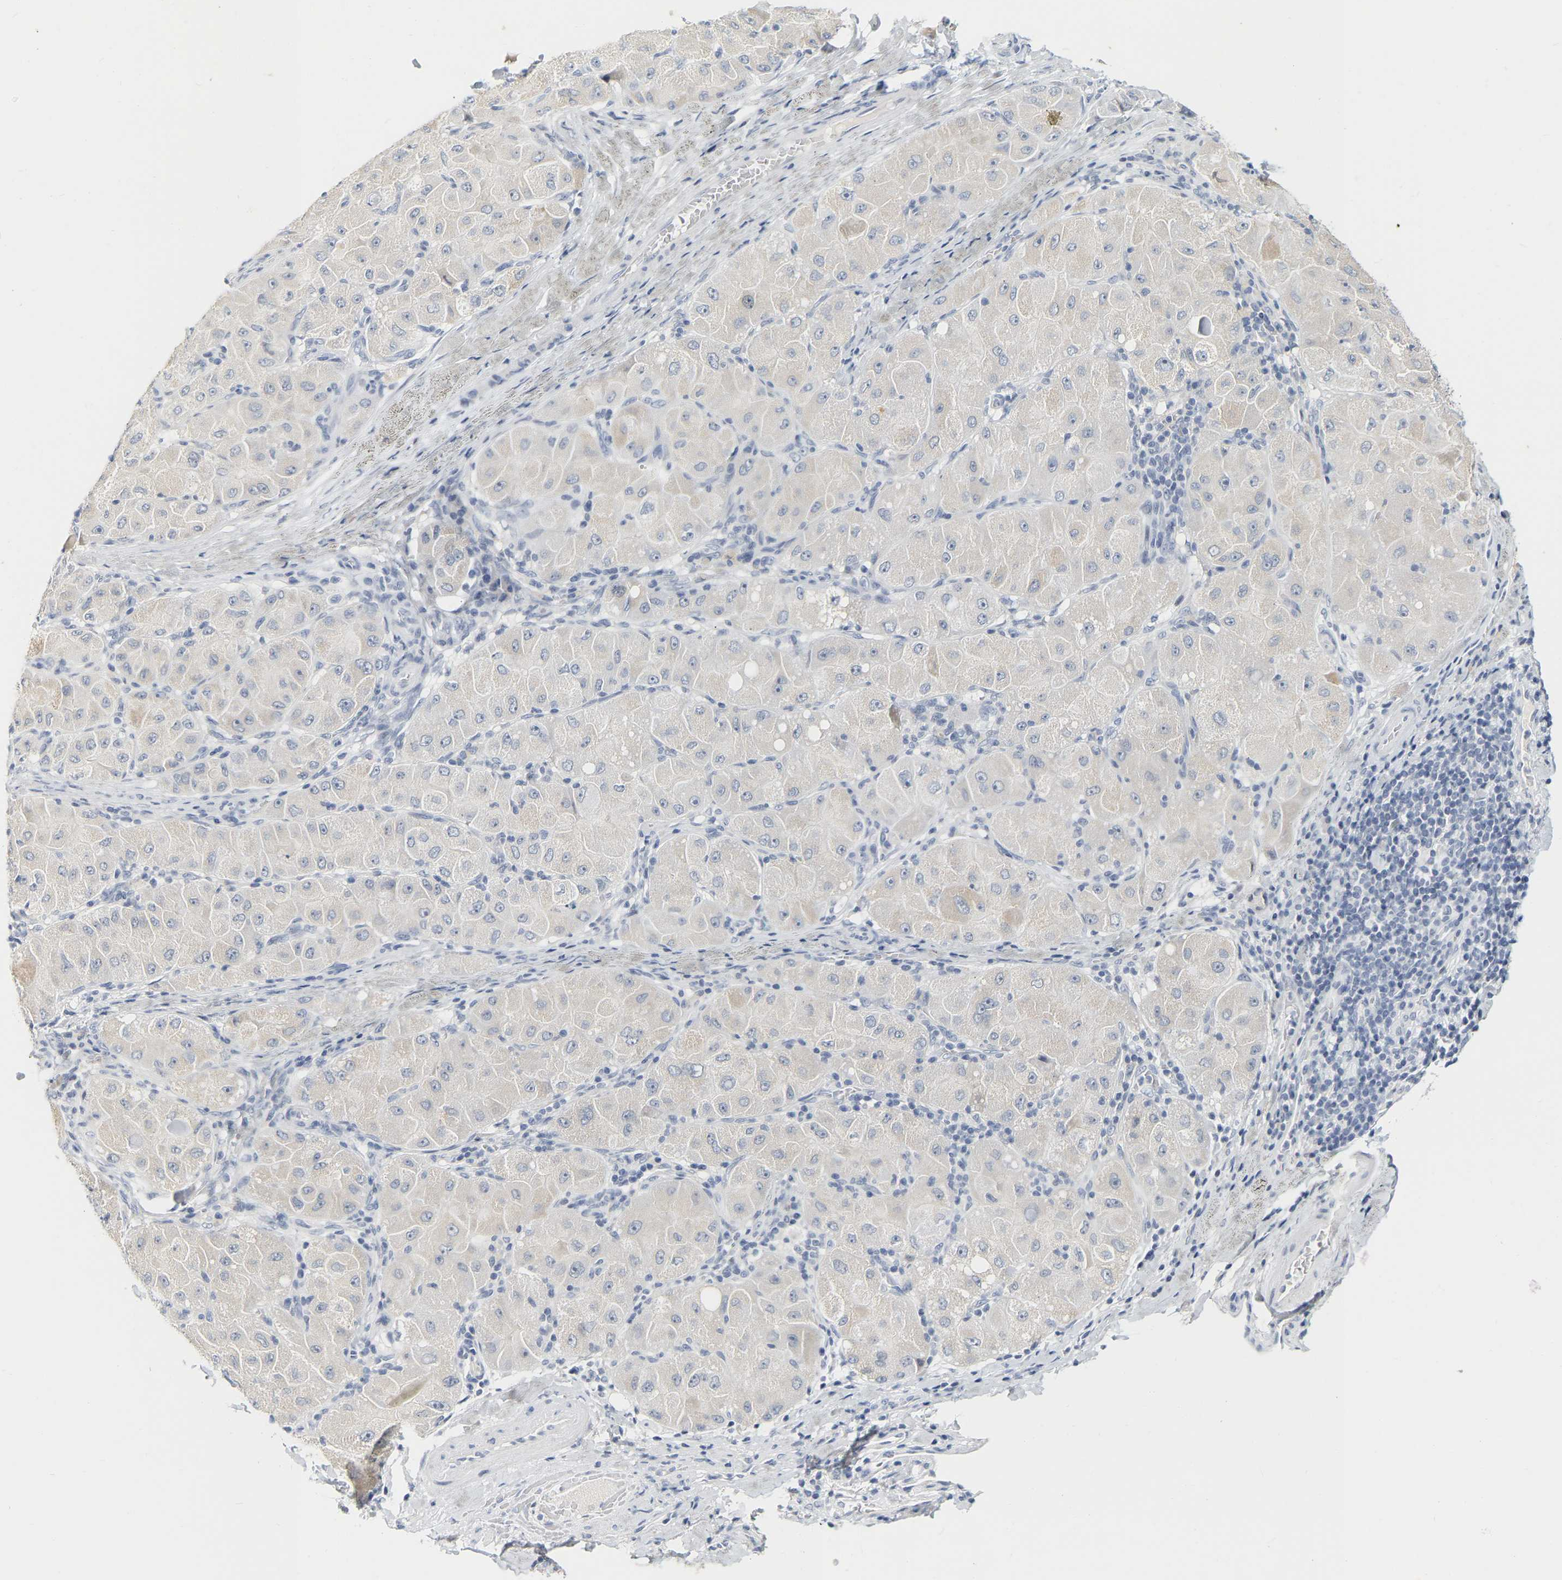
{"staining": {"intensity": "negative", "quantity": "none", "location": "none"}, "tissue": "liver cancer", "cell_type": "Tumor cells", "image_type": "cancer", "snomed": [{"axis": "morphology", "description": "Carcinoma, Hepatocellular, NOS"}, {"axis": "topography", "description": "Liver"}], "caption": "A high-resolution image shows IHC staining of liver cancer (hepatocellular carcinoma), which exhibits no significant expression in tumor cells.", "gene": "KRT76", "patient": {"sex": "male", "age": 80}}